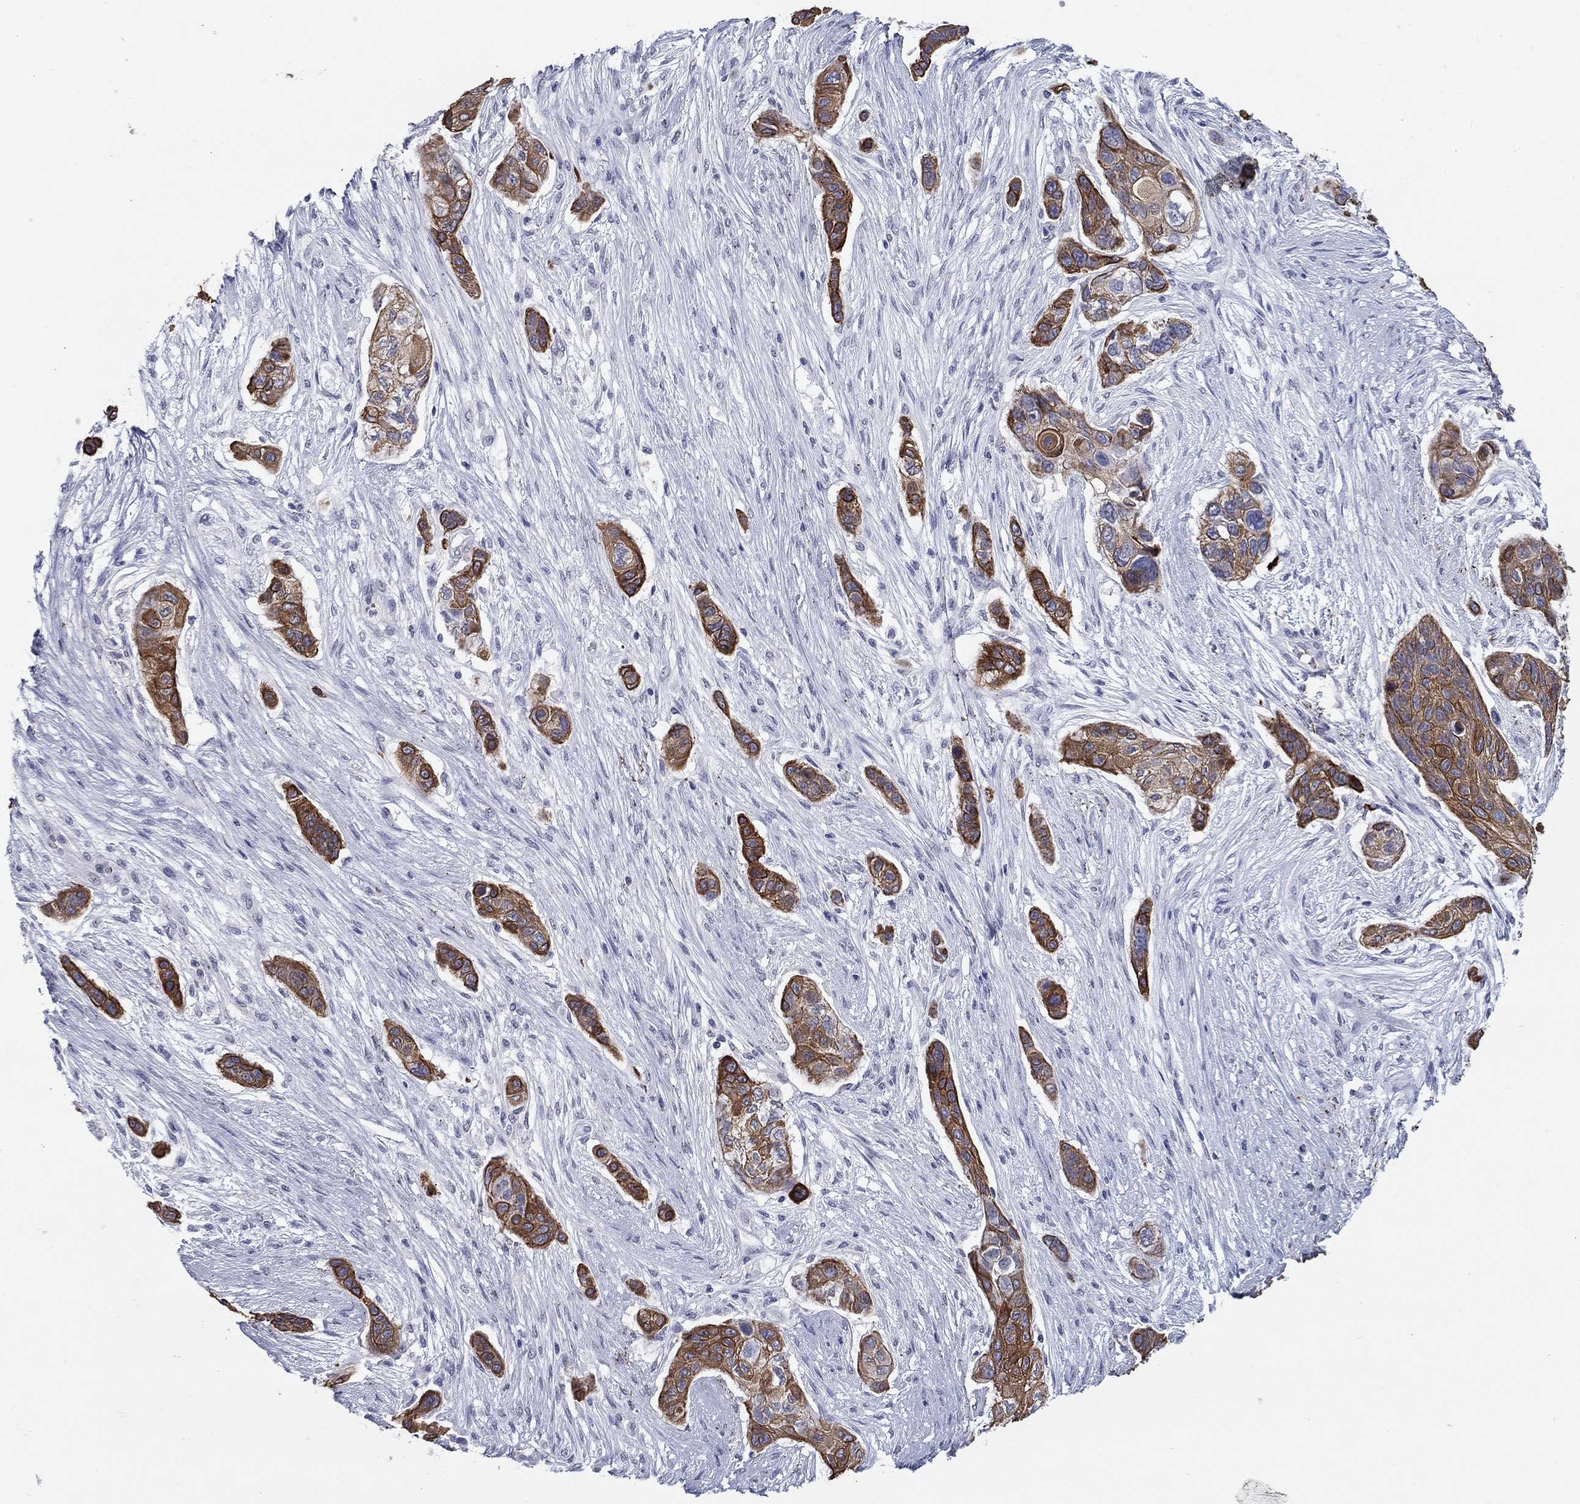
{"staining": {"intensity": "strong", "quantity": "25%-75%", "location": "cytoplasmic/membranous"}, "tissue": "lung cancer", "cell_type": "Tumor cells", "image_type": "cancer", "snomed": [{"axis": "morphology", "description": "Squamous cell carcinoma, NOS"}, {"axis": "topography", "description": "Lung"}], "caption": "Human lung cancer stained for a protein (brown) exhibits strong cytoplasmic/membranous positive expression in about 25%-75% of tumor cells.", "gene": "KRT75", "patient": {"sex": "male", "age": 69}}